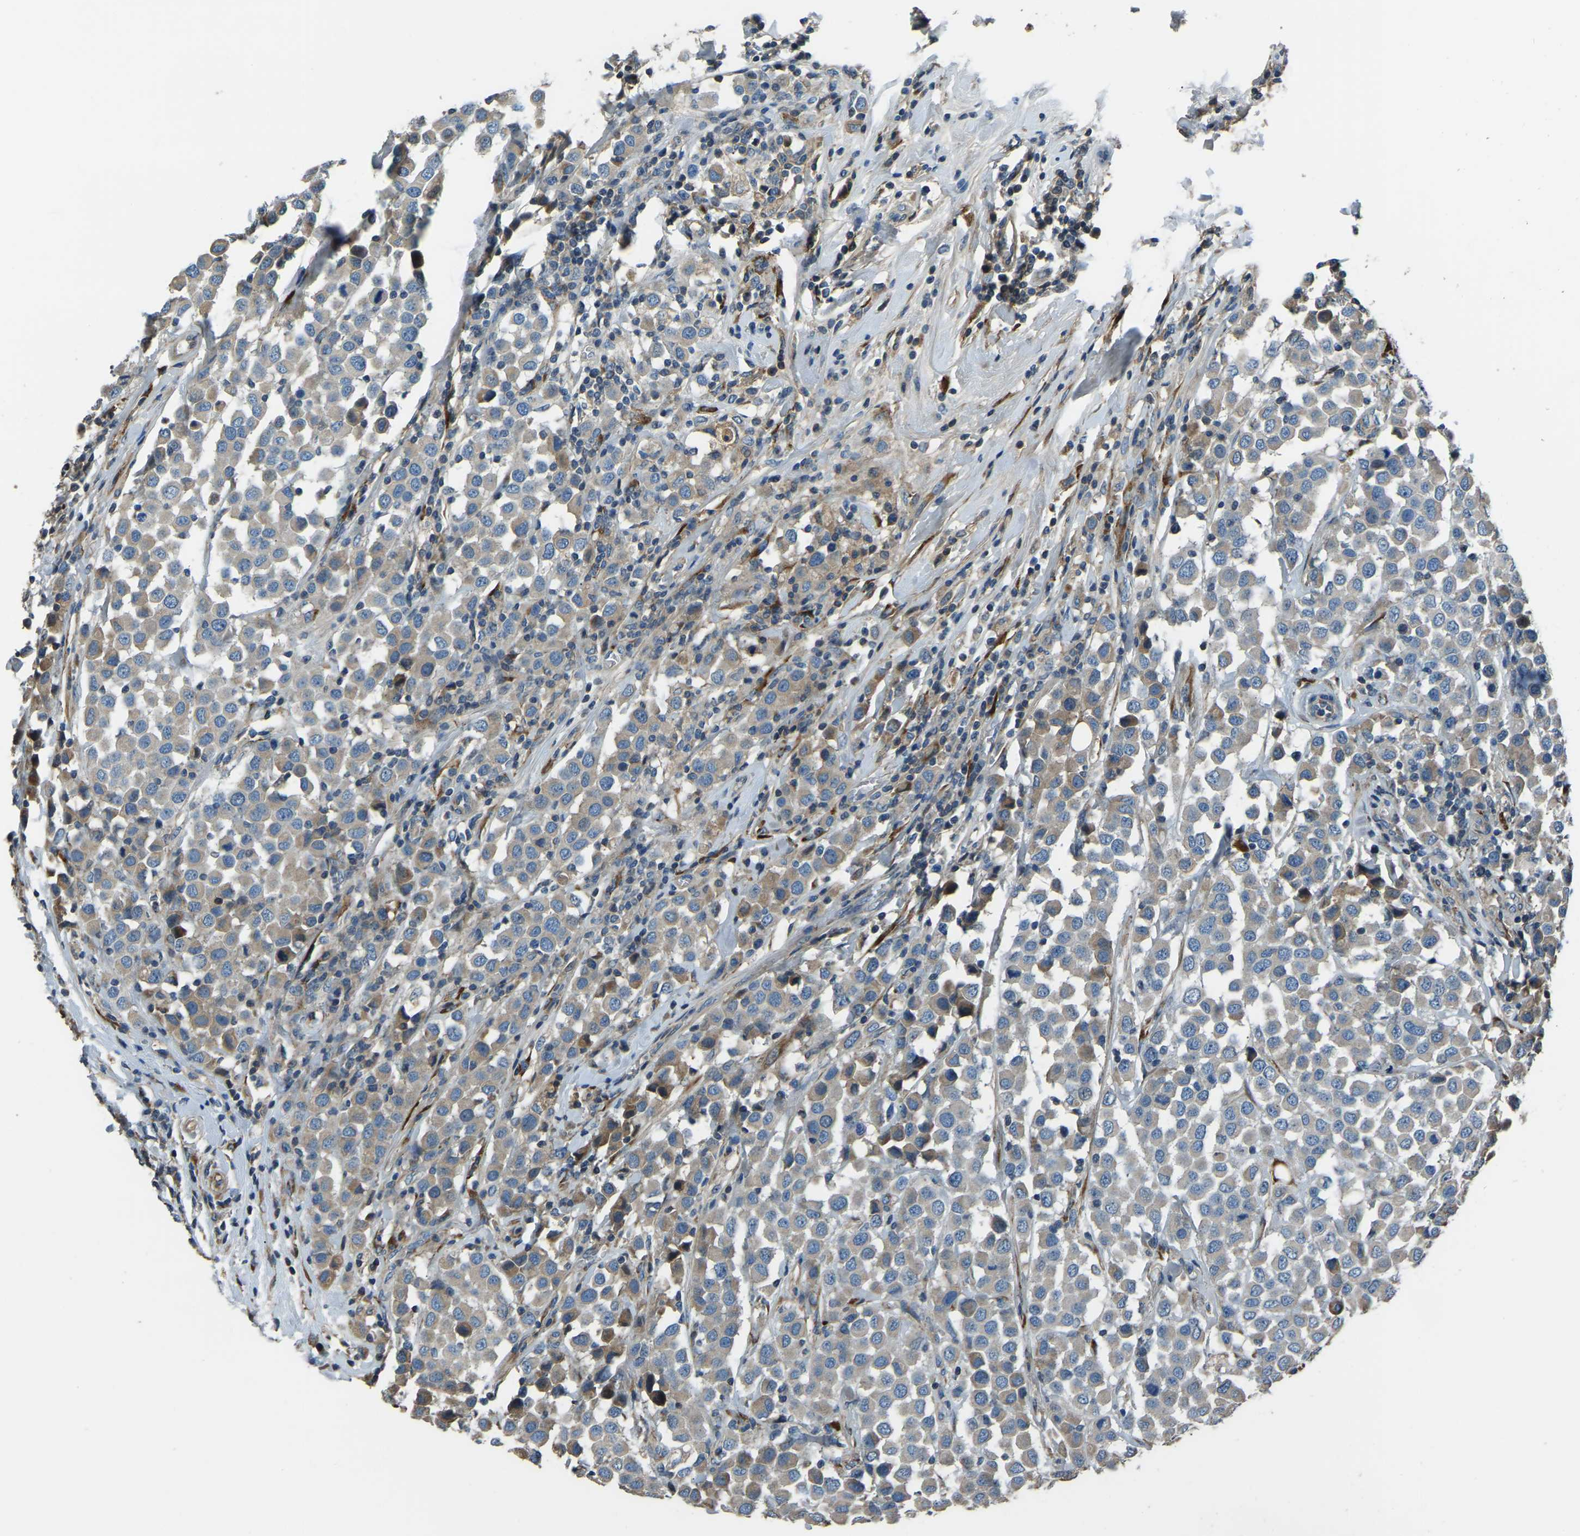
{"staining": {"intensity": "moderate", "quantity": "25%-75%", "location": "cytoplasmic/membranous"}, "tissue": "breast cancer", "cell_type": "Tumor cells", "image_type": "cancer", "snomed": [{"axis": "morphology", "description": "Duct carcinoma"}, {"axis": "topography", "description": "Breast"}], "caption": "Immunohistochemical staining of human intraductal carcinoma (breast) demonstrates moderate cytoplasmic/membranous protein expression in approximately 25%-75% of tumor cells.", "gene": "COL3A1", "patient": {"sex": "female", "age": 61}}